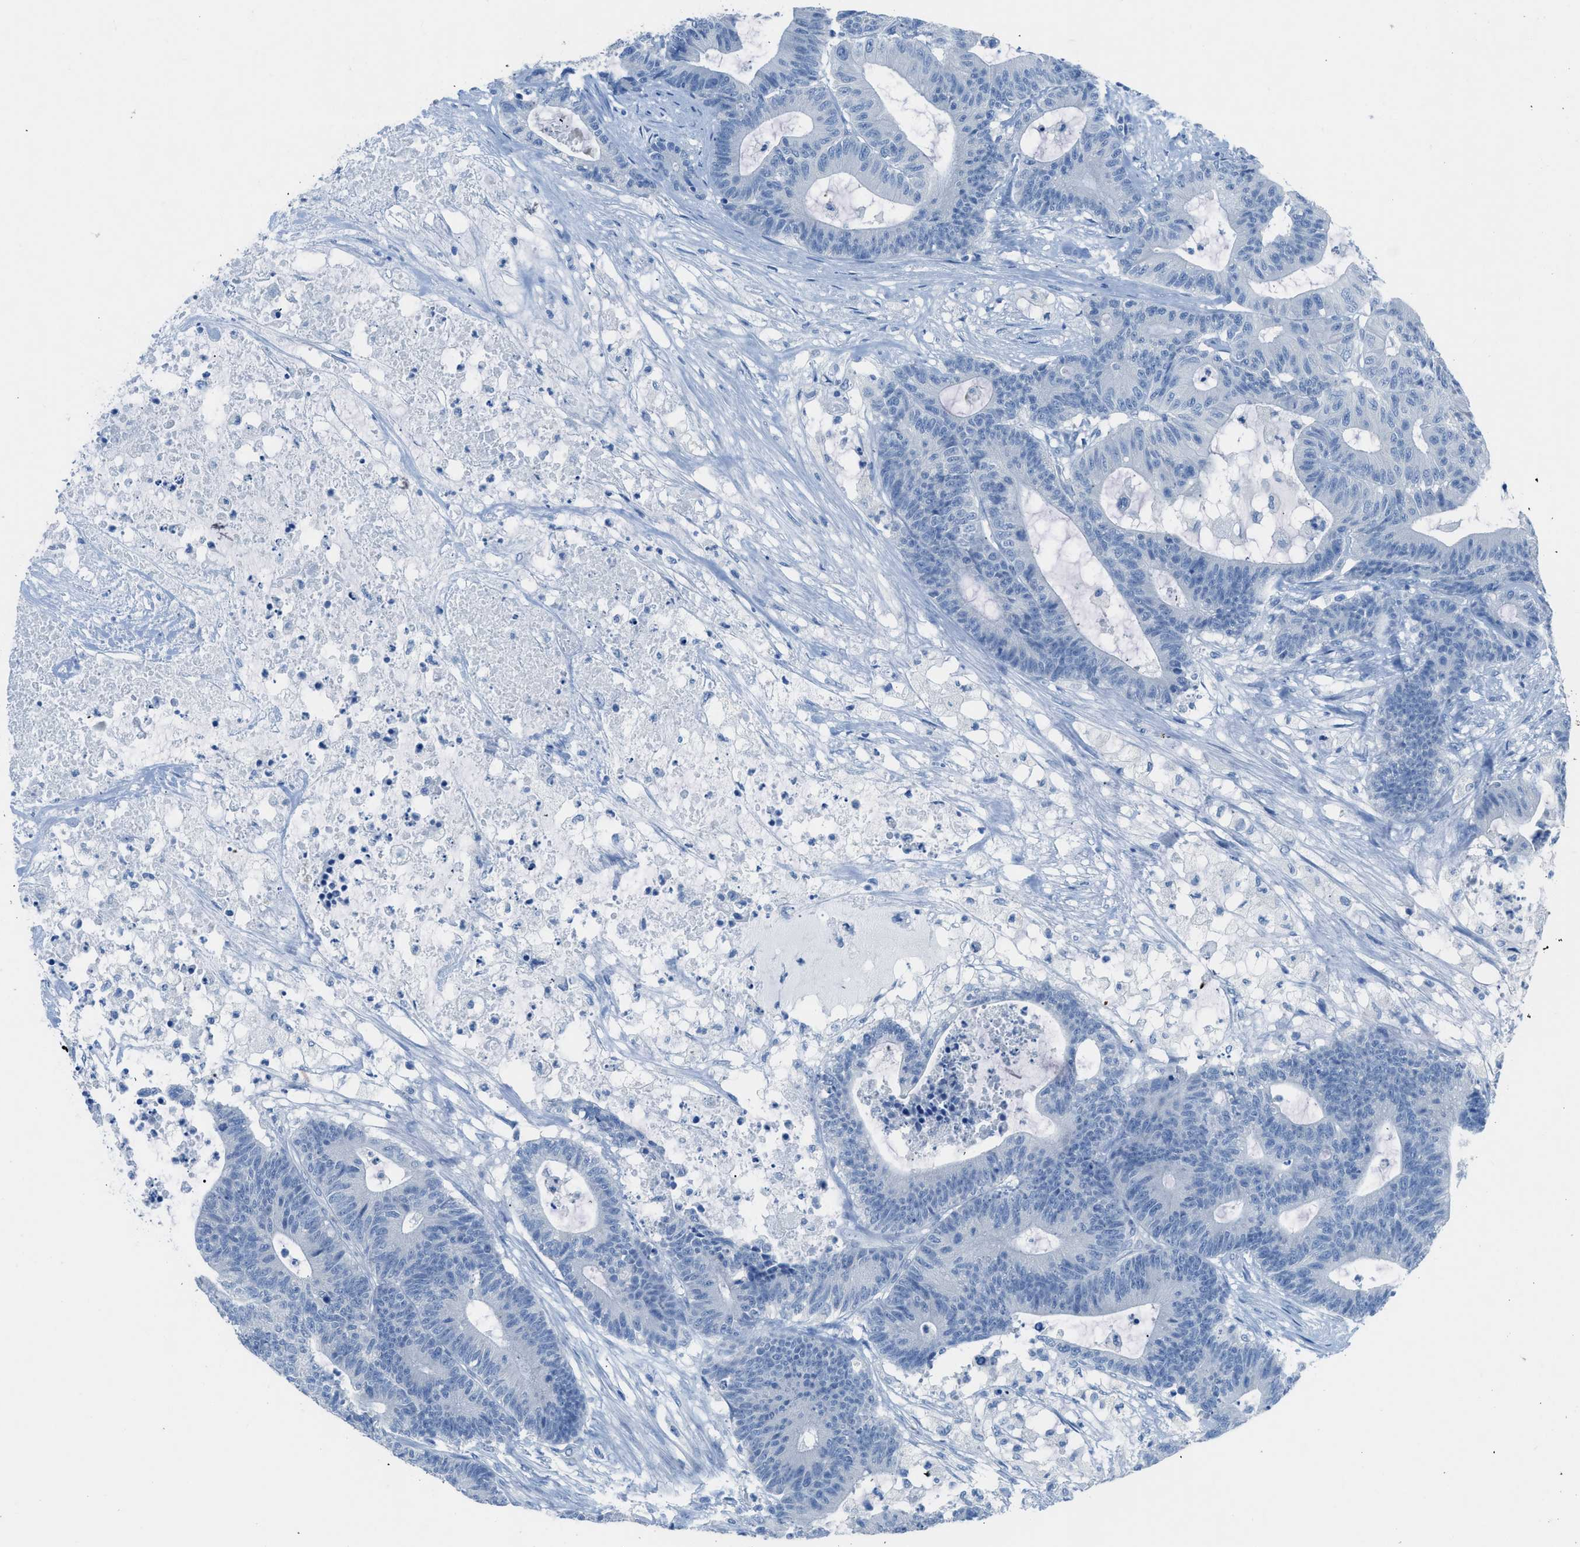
{"staining": {"intensity": "negative", "quantity": "none", "location": "none"}, "tissue": "colorectal cancer", "cell_type": "Tumor cells", "image_type": "cancer", "snomed": [{"axis": "morphology", "description": "Adenocarcinoma, NOS"}, {"axis": "topography", "description": "Colon"}], "caption": "High magnification brightfield microscopy of colorectal adenocarcinoma stained with DAB (brown) and counterstained with hematoxylin (blue): tumor cells show no significant expression. The staining was performed using DAB (3,3'-diaminobenzidine) to visualize the protein expression in brown, while the nuclei were stained in blue with hematoxylin (Magnification: 20x).", "gene": "ACAN", "patient": {"sex": "female", "age": 84}}